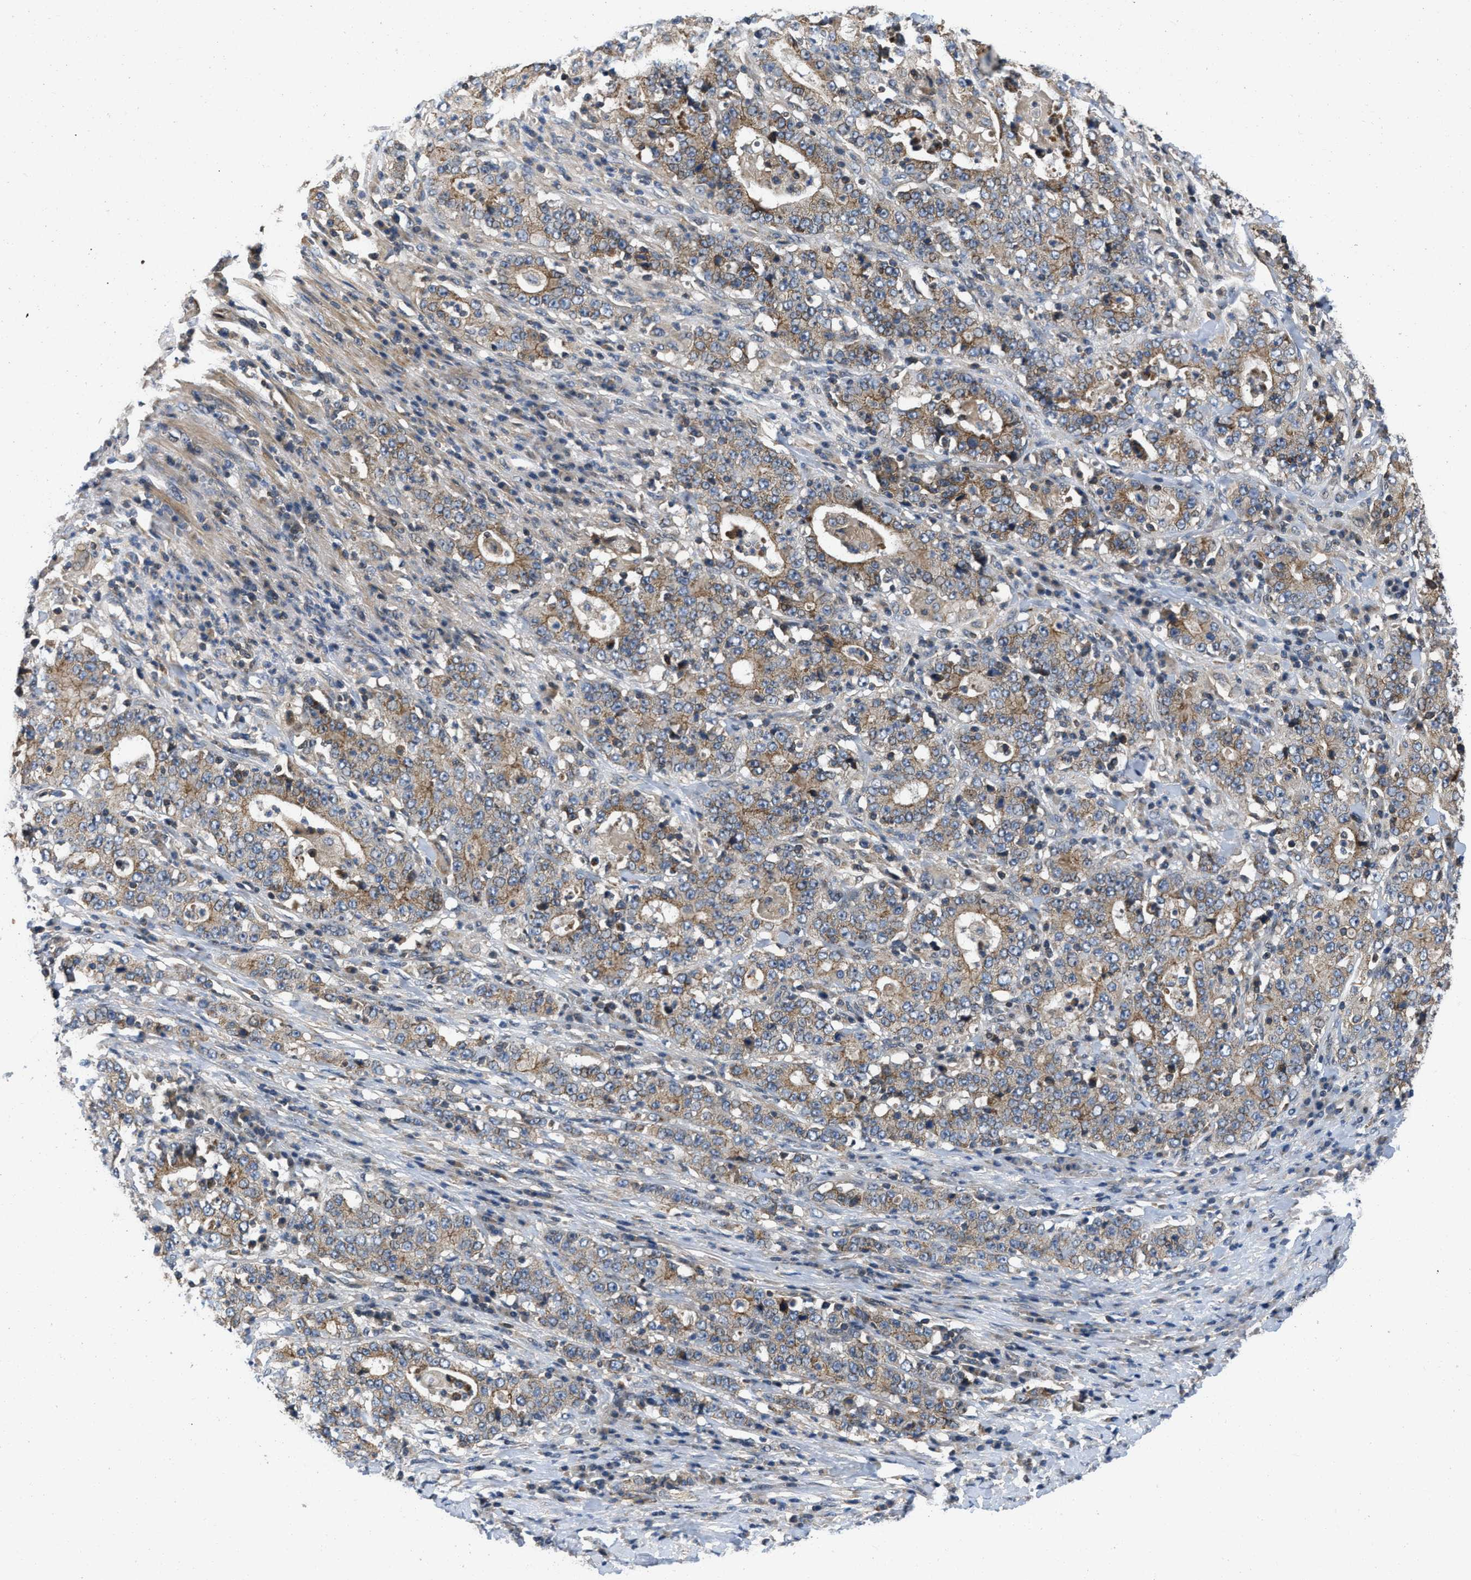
{"staining": {"intensity": "moderate", "quantity": ">75%", "location": "cytoplasmic/membranous"}, "tissue": "stomach cancer", "cell_type": "Tumor cells", "image_type": "cancer", "snomed": [{"axis": "morphology", "description": "Normal tissue, NOS"}, {"axis": "morphology", "description": "Adenocarcinoma, NOS"}, {"axis": "topography", "description": "Stomach, upper"}, {"axis": "topography", "description": "Stomach"}], "caption": "Immunohistochemical staining of stomach adenocarcinoma demonstrates moderate cytoplasmic/membranous protein positivity in about >75% of tumor cells.", "gene": "PRDM14", "patient": {"sex": "male", "age": 59}}